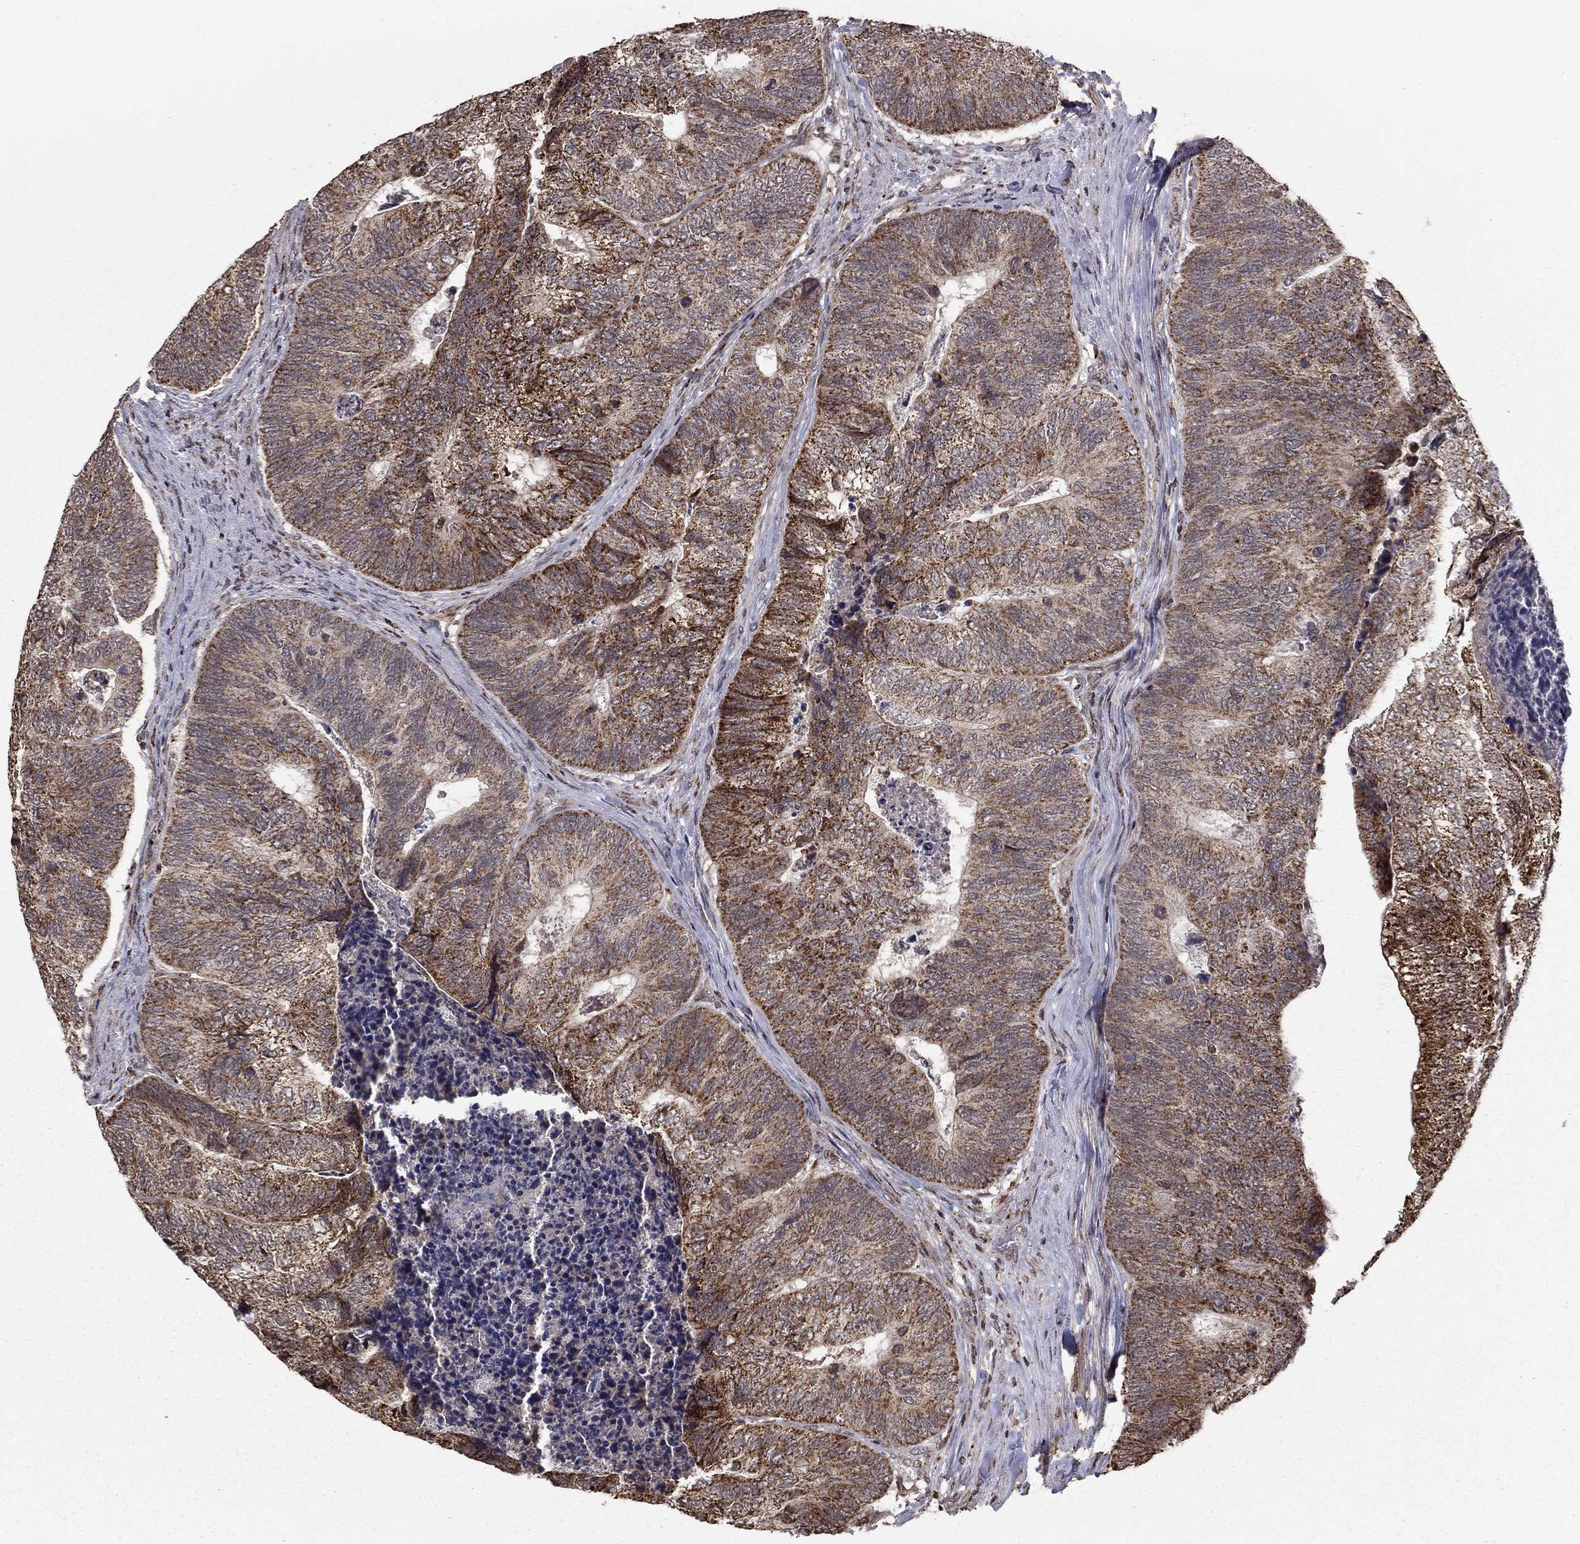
{"staining": {"intensity": "strong", "quantity": "<25%", "location": "cytoplasmic/membranous"}, "tissue": "colorectal cancer", "cell_type": "Tumor cells", "image_type": "cancer", "snomed": [{"axis": "morphology", "description": "Adenocarcinoma, NOS"}, {"axis": "topography", "description": "Colon"}], "caption": "Immunohistochemical staining of colorectal cancer exhibits medium levels of strong cytoplasmic/membranous expression in about <25% of tumor cells. (DAB (3,3'-diaminobenzidine) IHC with brightfield microscopy, high magnification).", "gene": "ACOT13", "patient": {"sex": "female", "age": 67}}